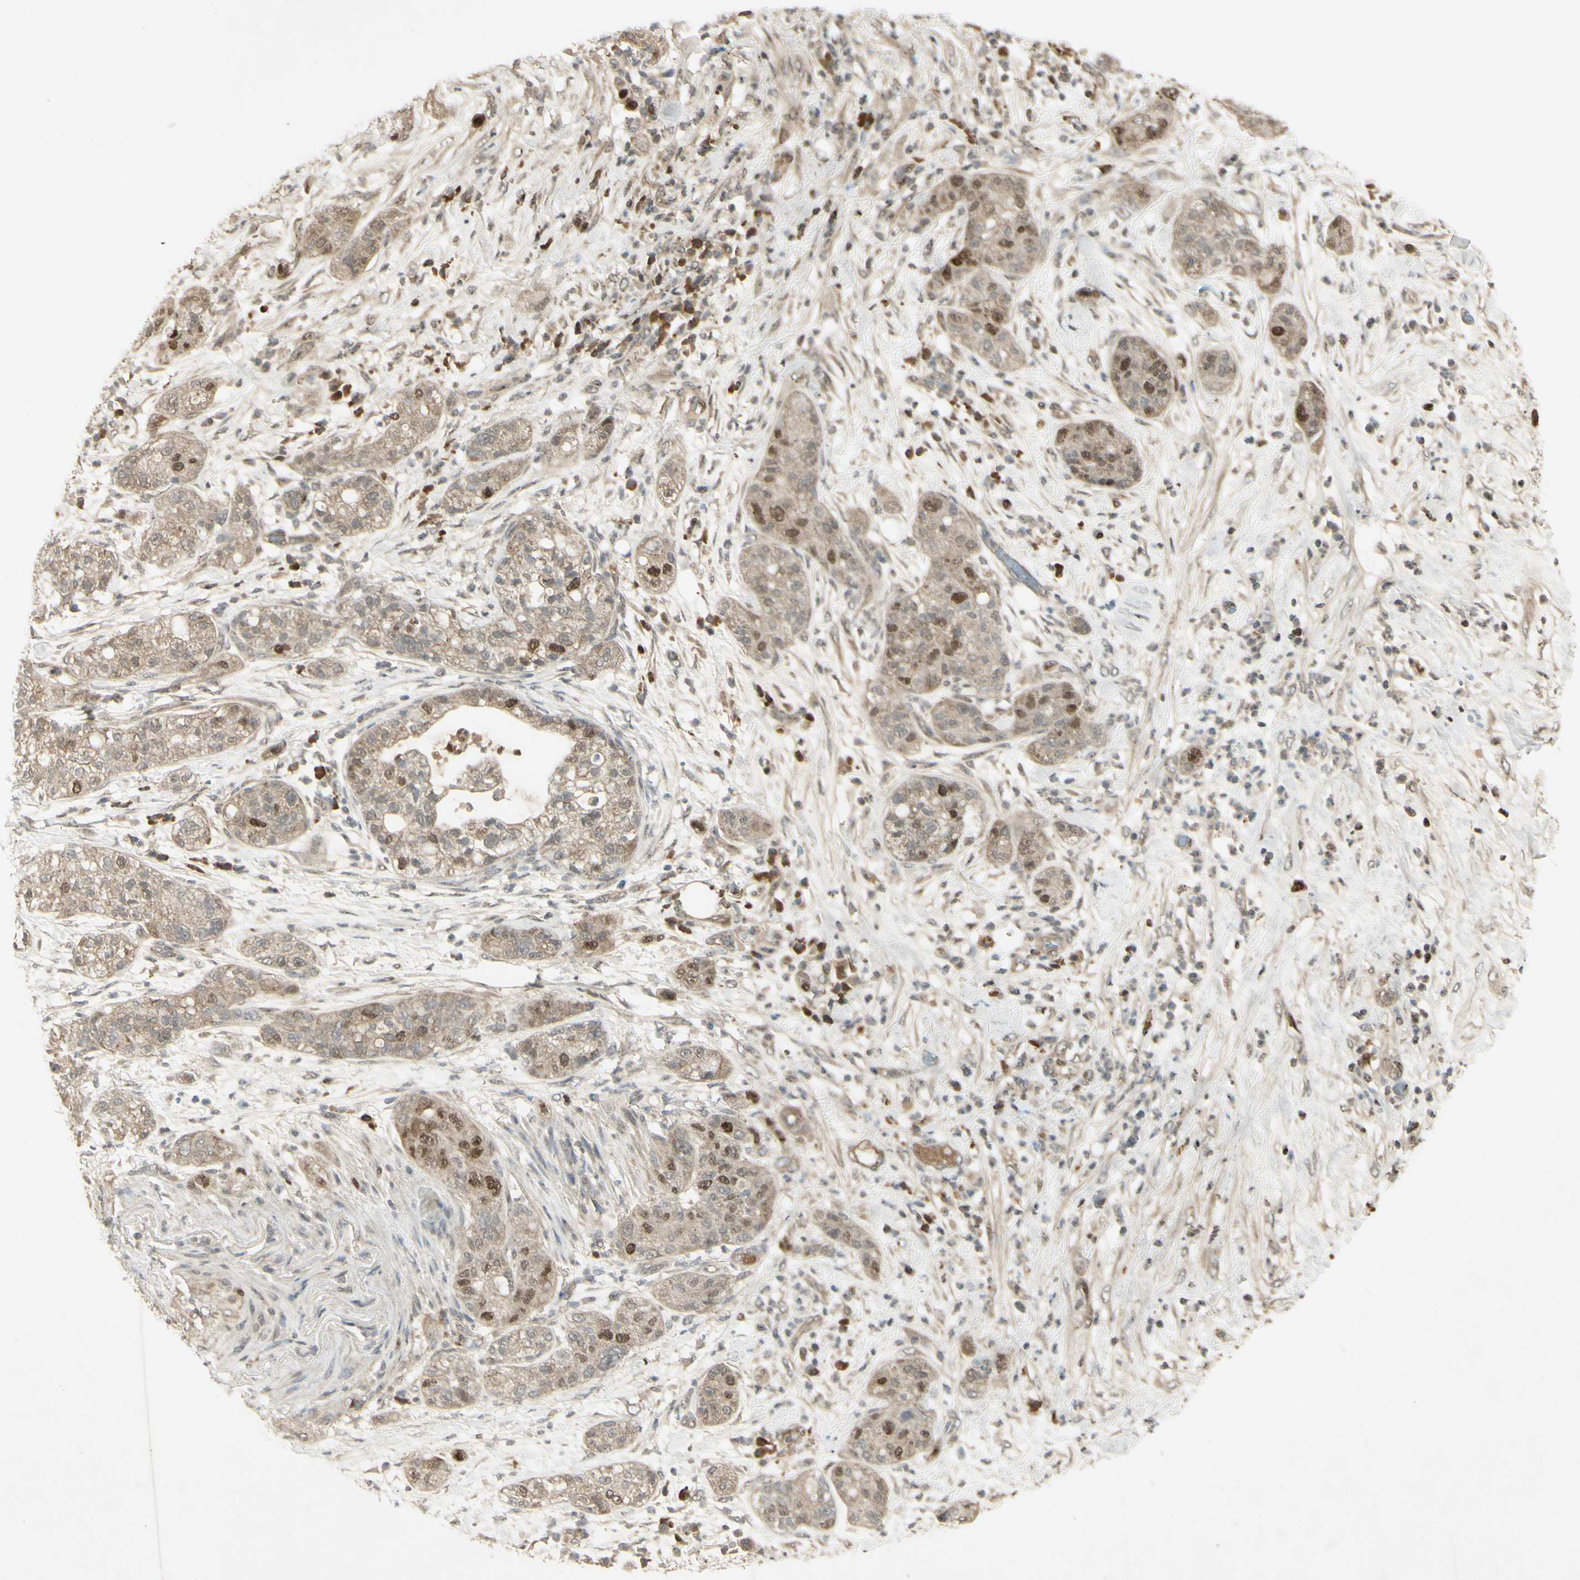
{"staining": {"intensity": "moderate", "quantity": "<25%", "location": "nuclear"}, "tissue": "pancreatic cancer", "cell_type": "Tumor cells", "image_type": "cancer", "snomed": [{"axis": "morphology", "description": "Adenocarcinoma, NOS"}, {"axis": "topography", "description": "Pancreas"}], "caption": "Immunohistochemical staining of pancreatic cancer demonstrates moderate nuclear protein positivity in approximately <25% of tumor cells.", "gene": "RAD18", "patient": {"sex": "female", "age": 78}}